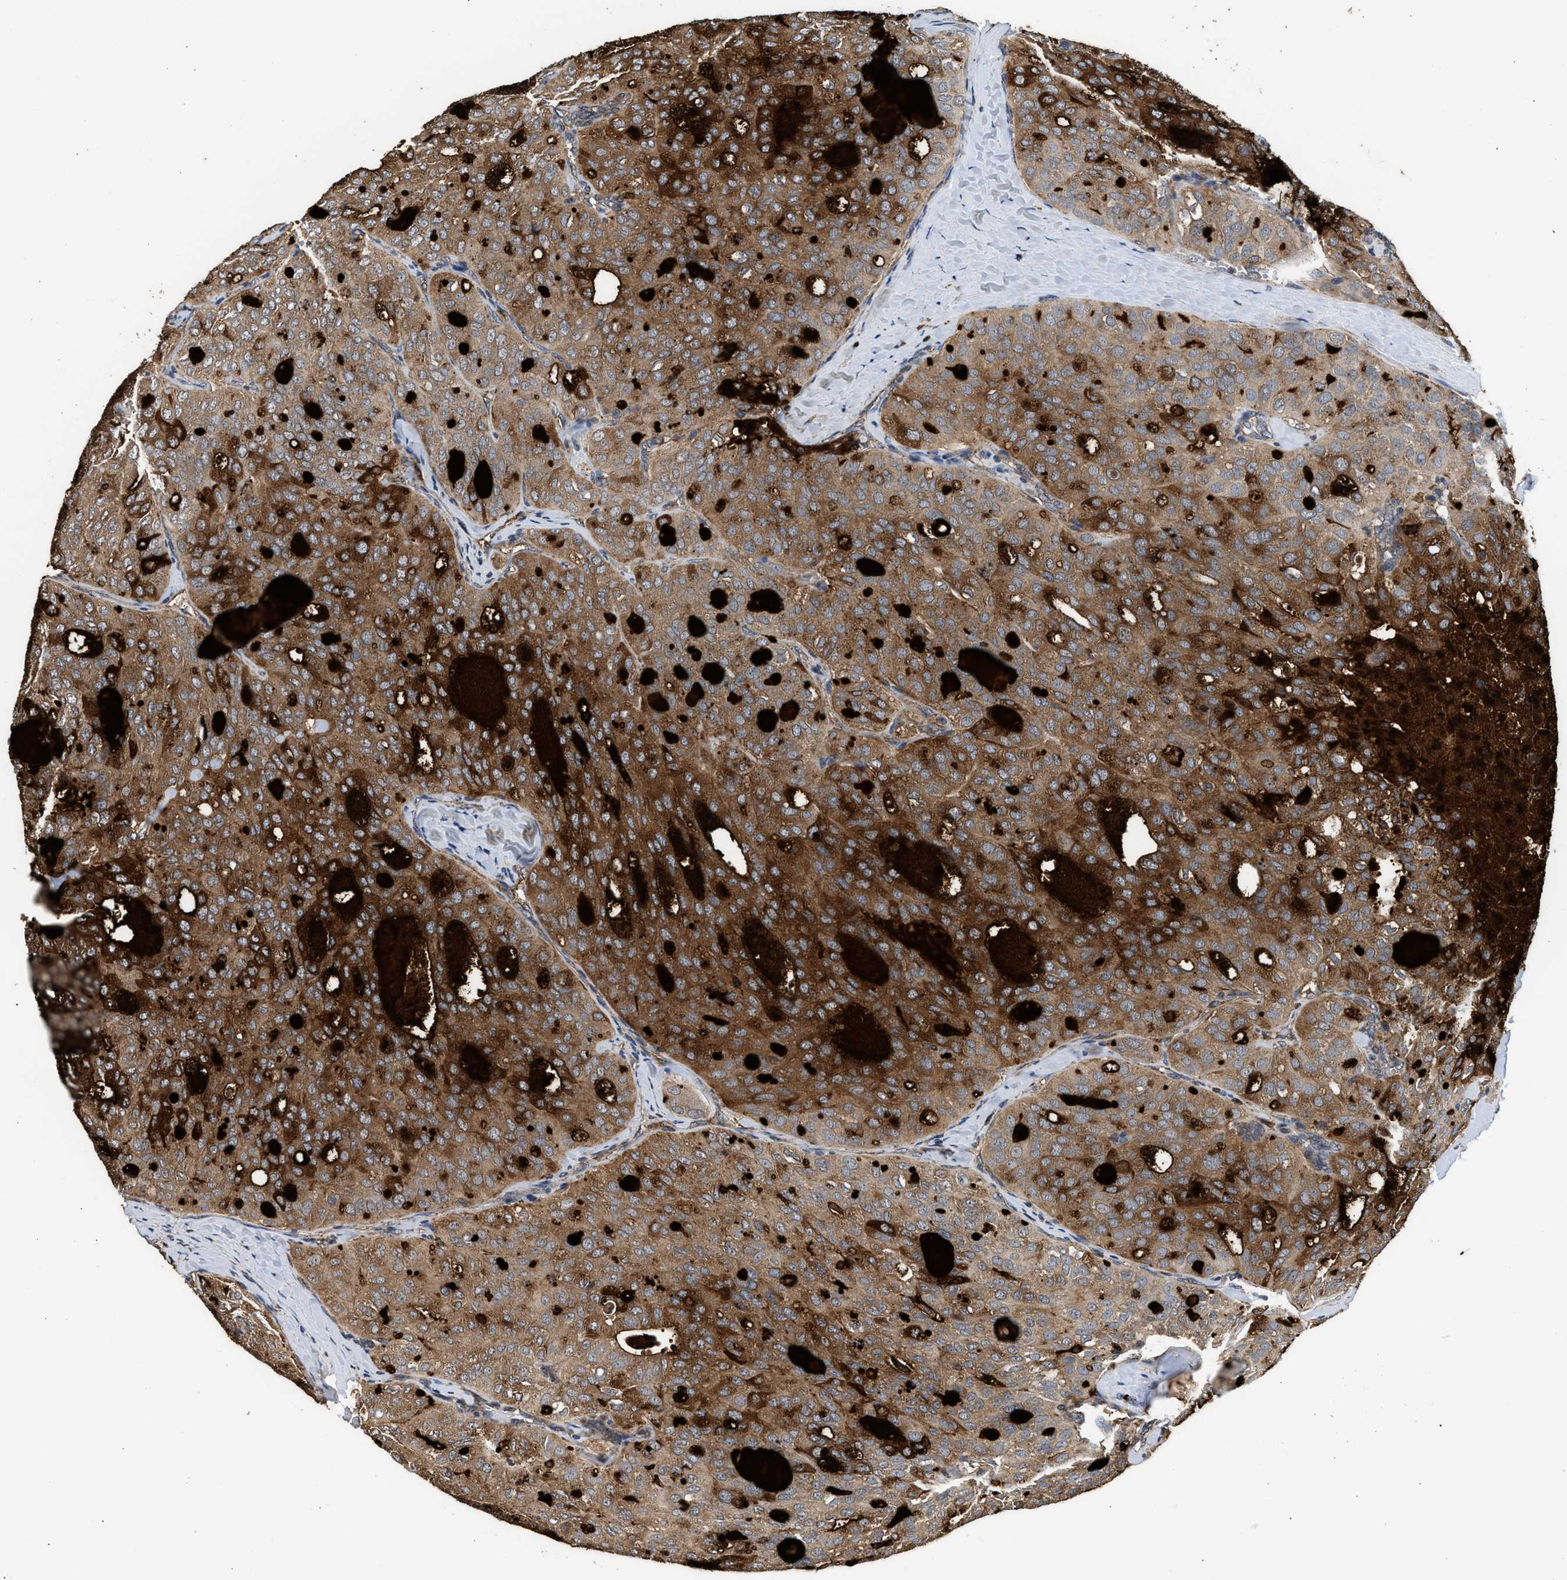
{"staining": {"intensity": "moderate", "quantity": ">75%", "location": "cytoplasmic/membranous"}, "tissue": "thyroid cancer", "cell_type": "Tumor cells", "image_type": "cancer", "snomed": [{"axis": "morphology", "description": "Follicular adenoma carcinoma, NOS"}, {"axis": "topography", "description": "Thyroid gland"}], "caption": "Immunohistochemistry (IHC) of human thyroid cancer (follicular adenoma carcinoma) demonstrates medium levels of moderate cytoplasmic/membranous expression in about >75% of tumor cells. The protein of interest is stained brown, and the nuclei are stained in blue (DAB IHC with brightfield microscopy, high magnification).", "gene": "CTSV", "patient": {"sex": "male", "age": 75}}